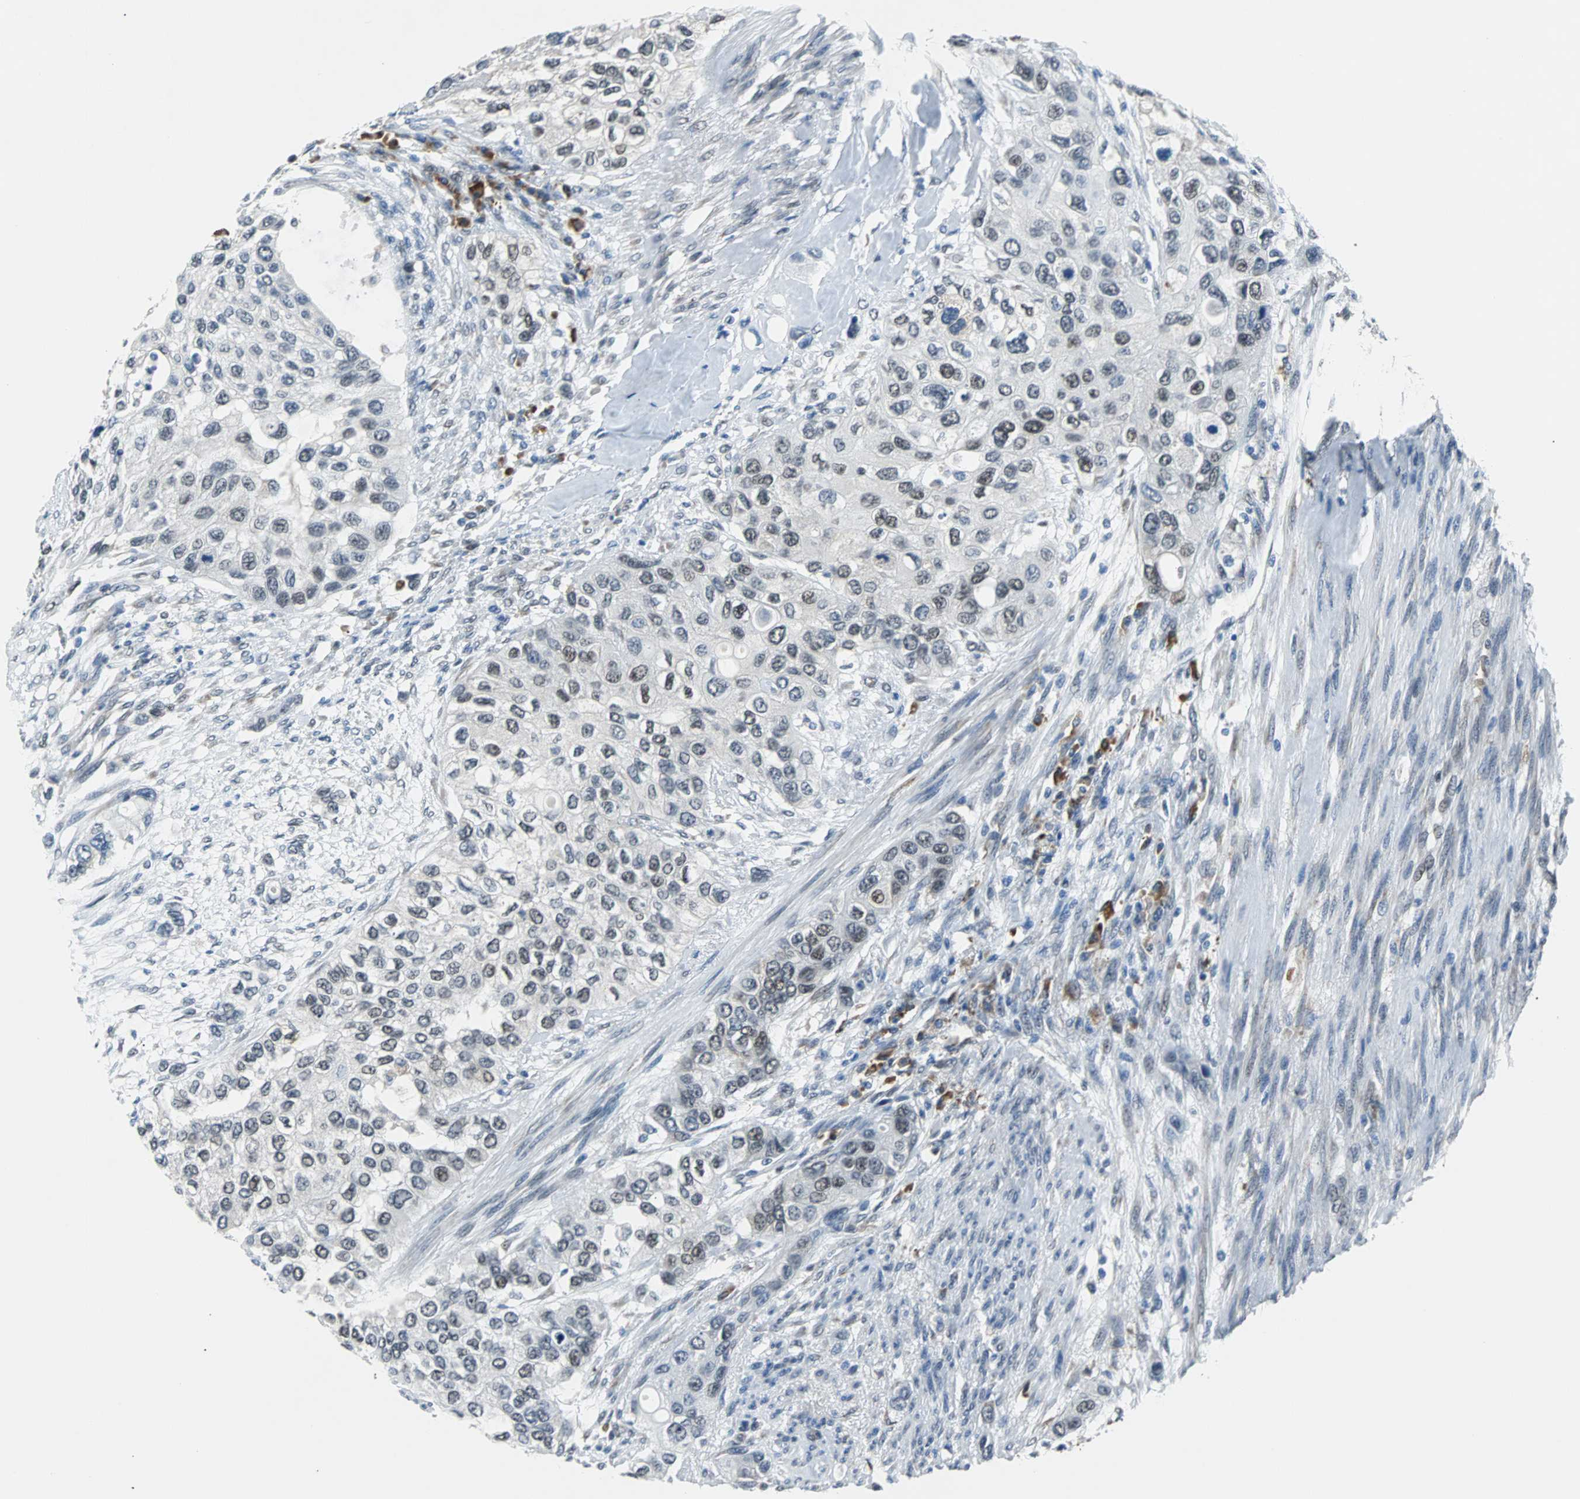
{"staining": {"intensity": "weak", "quantity": "<25%", "location": "nuclear"}, "tissue": "urothelial cancer", "cell_type": "Tumor cells", "image_type": "cancer", "snomed": [{"axis": "morphology", "description": "Urothelial carcinoma, High grade"}, {"axis": "topography", "description": "Urinary bladder"}], "caption": "An image of urothelial cancer stained for a protein reveals no brown staining in tumor cells.", "gene": "USP28", "patient": {"sex": "female", "age": 56}}